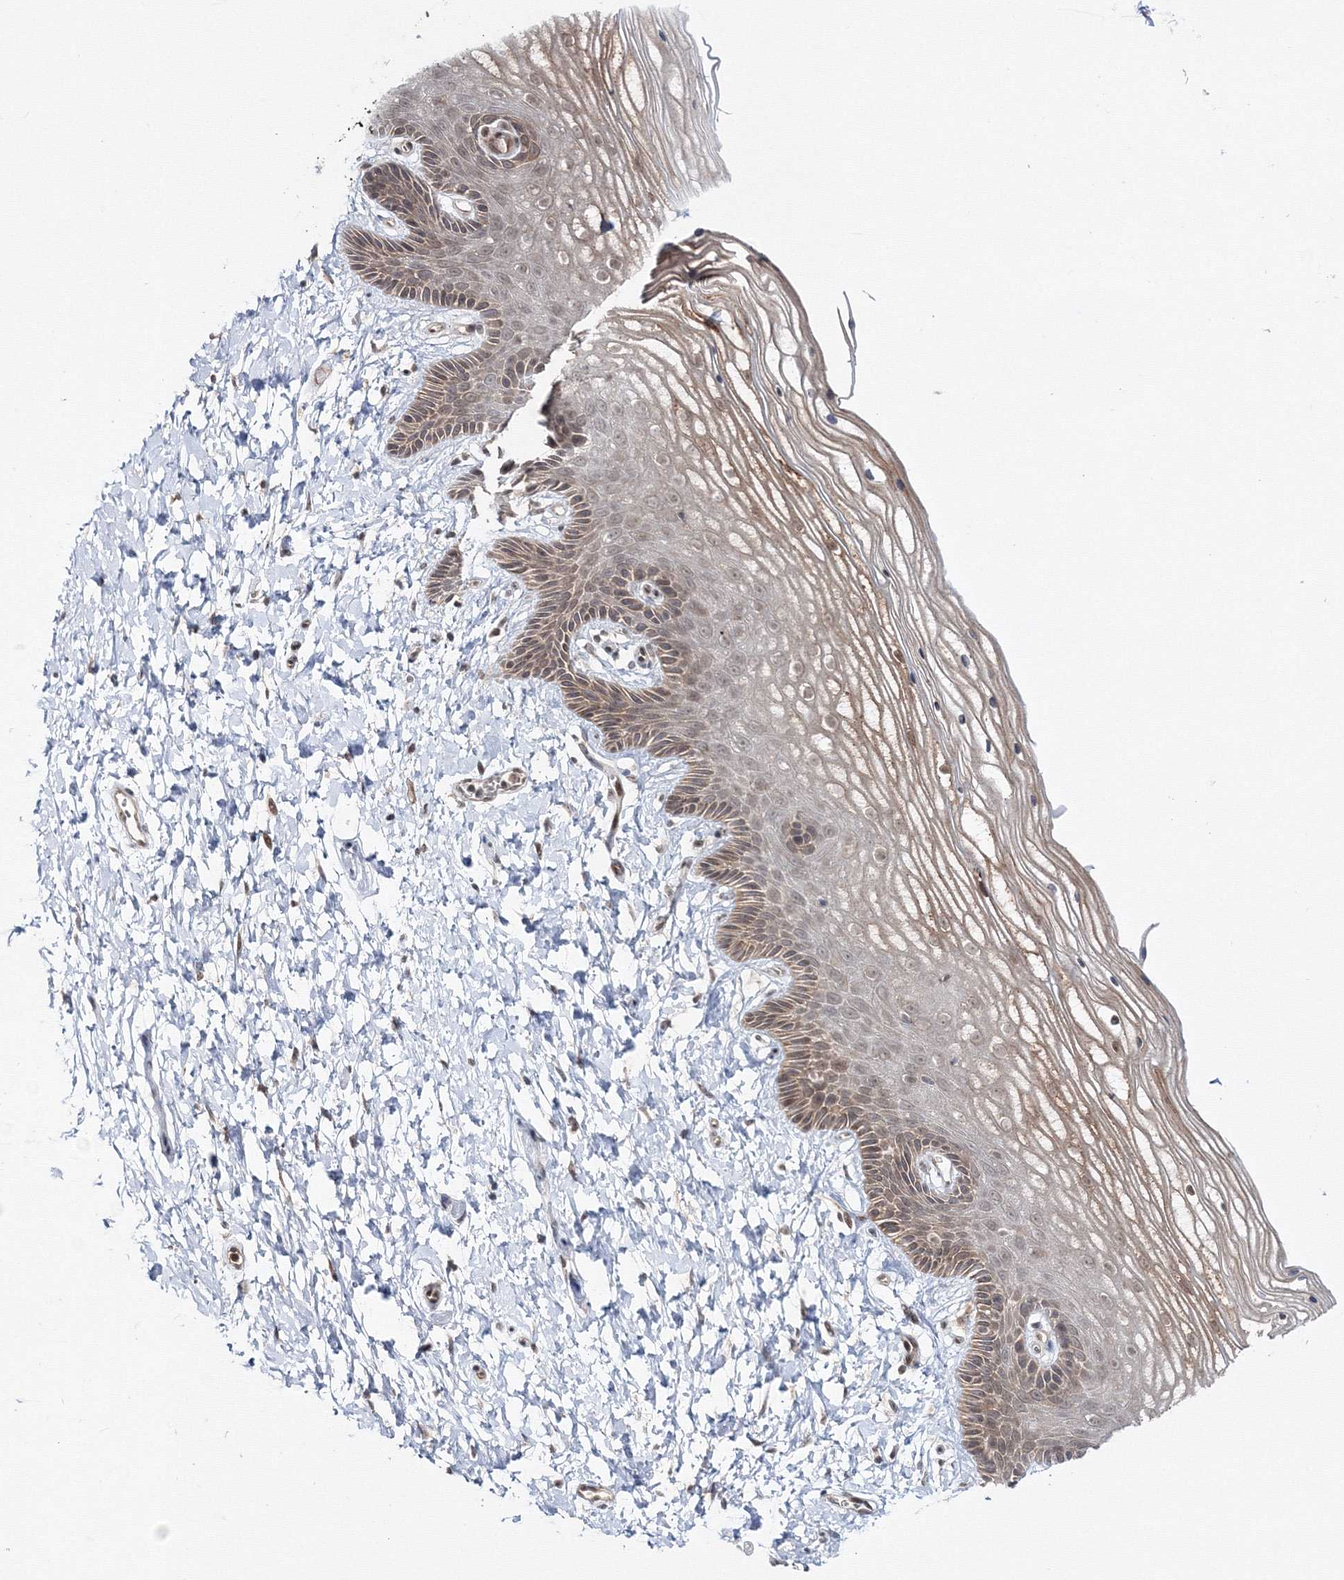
{"staining": {"intensity": "moderate", "quantity": ">75%", "location": "cytoplasmic/membranous,nuclear"}, "tissue": "vagina", "cell_type": "Squamous epithelial cells", "image_type": "normal", "snomed": [{"axis": "morphology", "description": "Normal tissue, NOS"}, {"axis": "topography", "description": "Vagina"}, {"axis": "topography", "description": "Cervix"}], "caption": "The image exhibits immunohistochemical staining of unremarkable vagina. There is moderate cytoplasmic/membranous,nuclear staining is identified in approximately >75% of squamous epithelial cells. (brown staining indicates protein expression, while blue staining denotes nuclei).", "gene": "ZFAND6", "patient": {"sex": "female", "age": 40}}